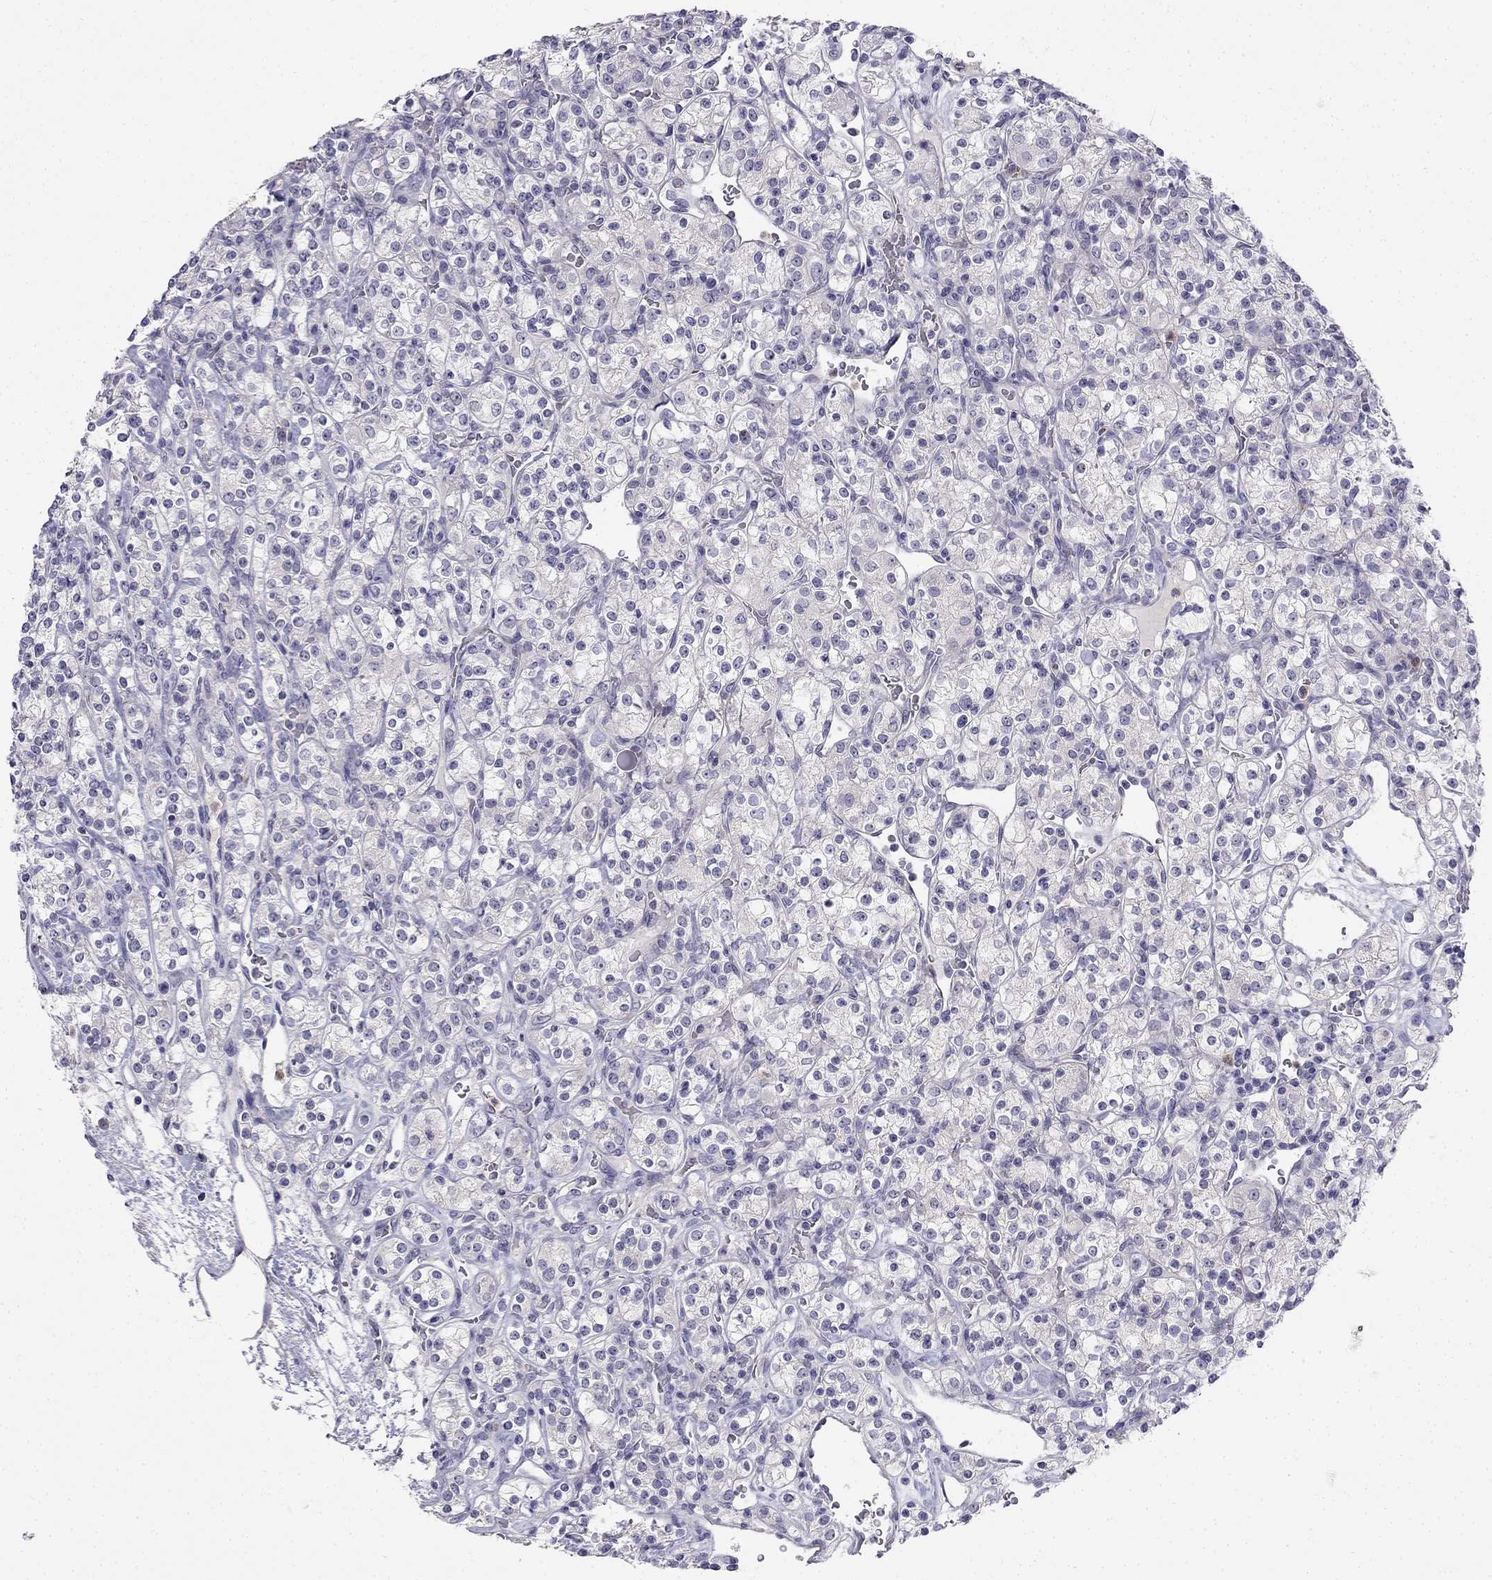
{"staining": {"intensity": "negative", "quantity": "none", "location": "none"}, "tissue": "renal cancer", "cell_type": "Tumor cells", "image_type": "cancer", "snomed": [{"axis": "morphology", "description": "Adenocarcinoma, NOS"}, {"axis": "topography", "description": "Kidney"}], "caption": "High power microscopy histopathology image of an immunohistochemistry micrograph of renal cancer (adenocarcinoma), revealing no significant positivity in tumor cells.", "gene": "C16orf89", "patient": {"sex": "male", "age": 77}}